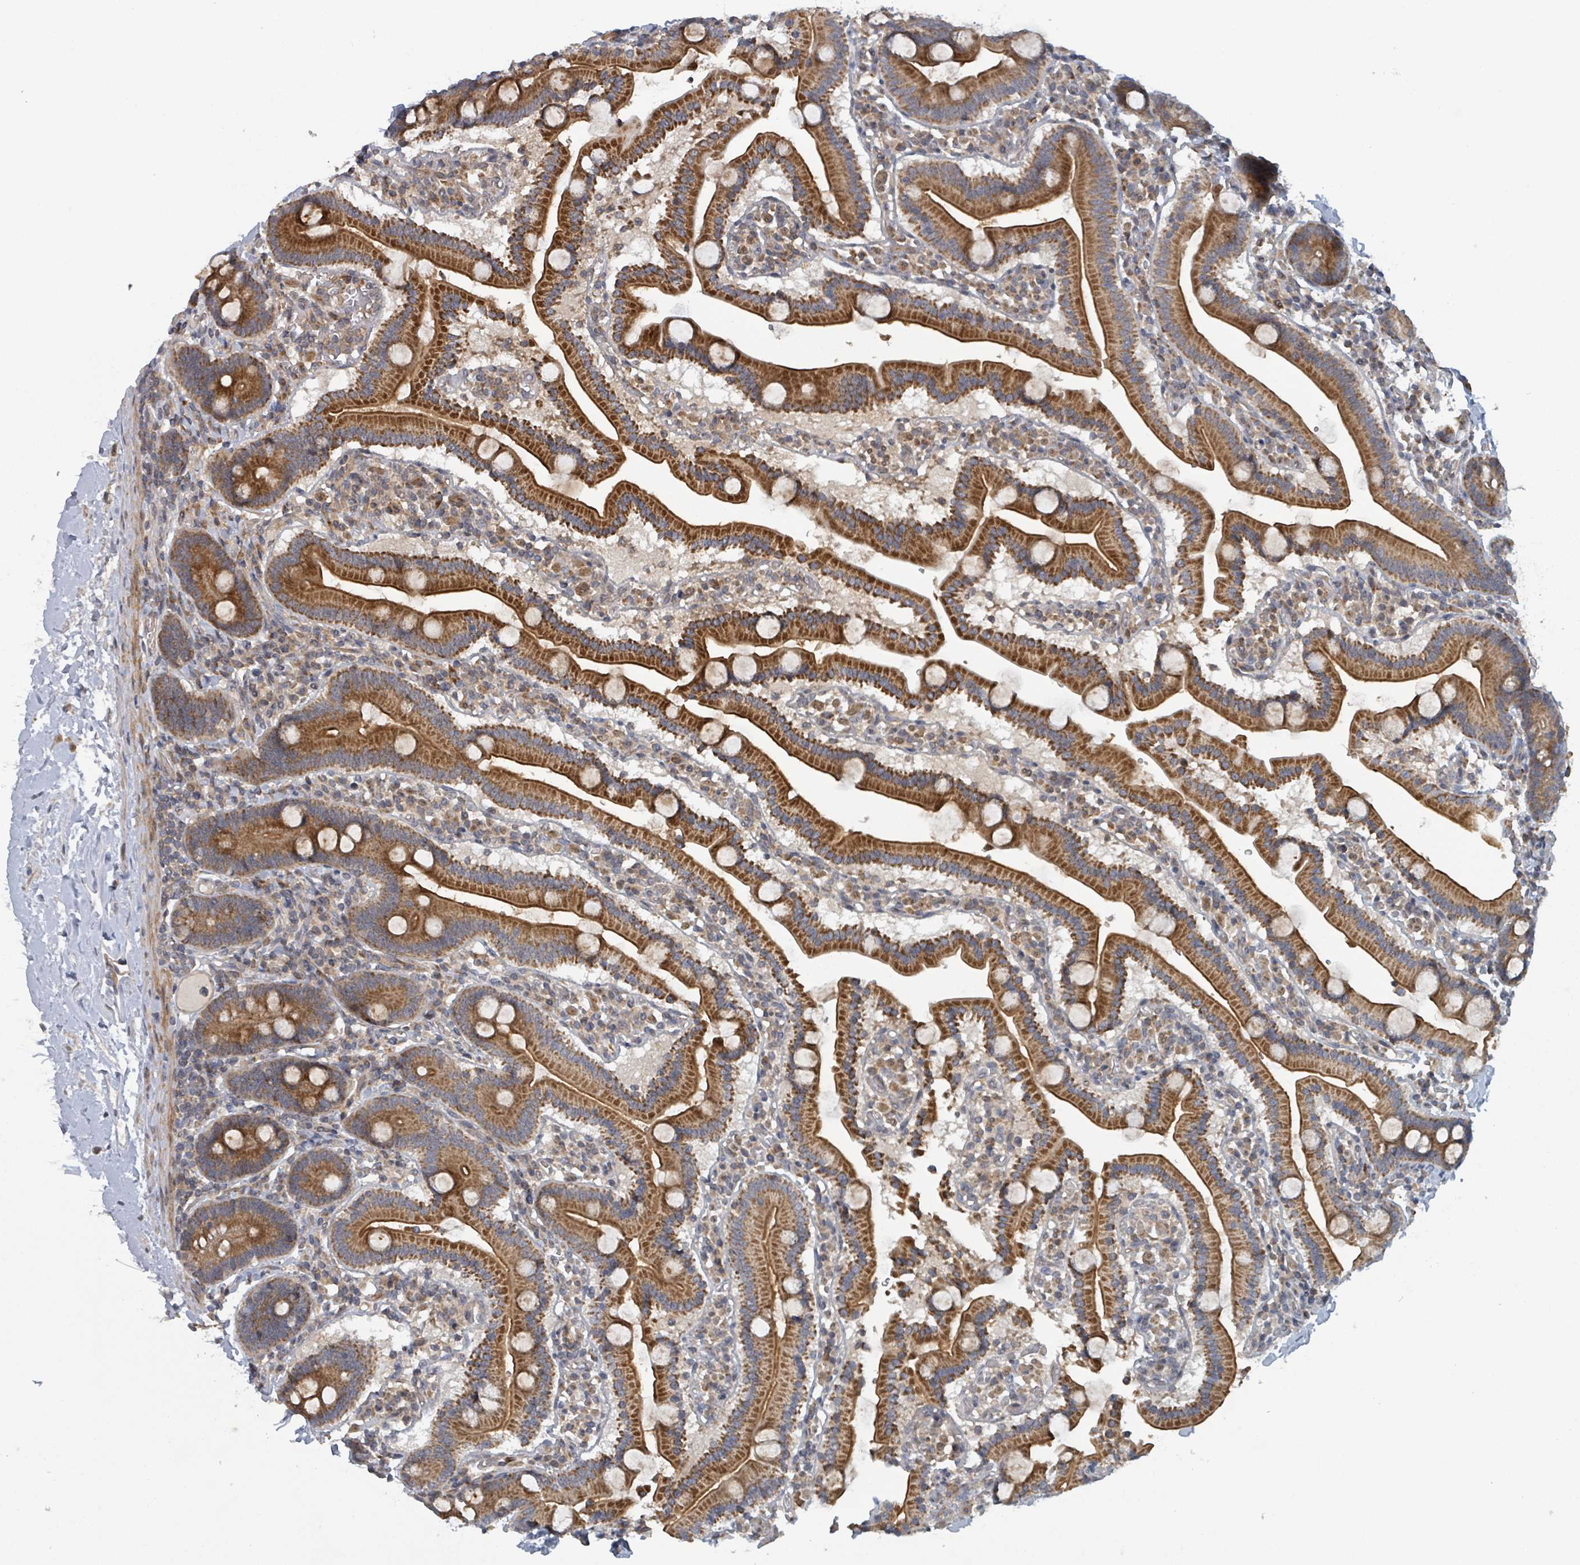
{"staining": {"intensity": "strong", "quantity": ">75%", "location": "cytoplasmic/membranous"}, "tissue": "duodenum", "cell_type": "Glandular cells", "image_type": "normal", "snomed": [{"axis": "morphology", "description": "Normal tissue, NOS"}, {"axis": "topography", "description": "Duodenum"}], "caption": "IHC histopathology image of normal duodenum: human duodenum stained using immunohistochemistry displays high levels of strong protein expression localized specifically in the cytoplasmic/membranous of glandular cells, appearing as a cytoplasmic/membranous brown color.", "gene": "HIVEP1", "patient": {"sex": "male", "age": 55}}